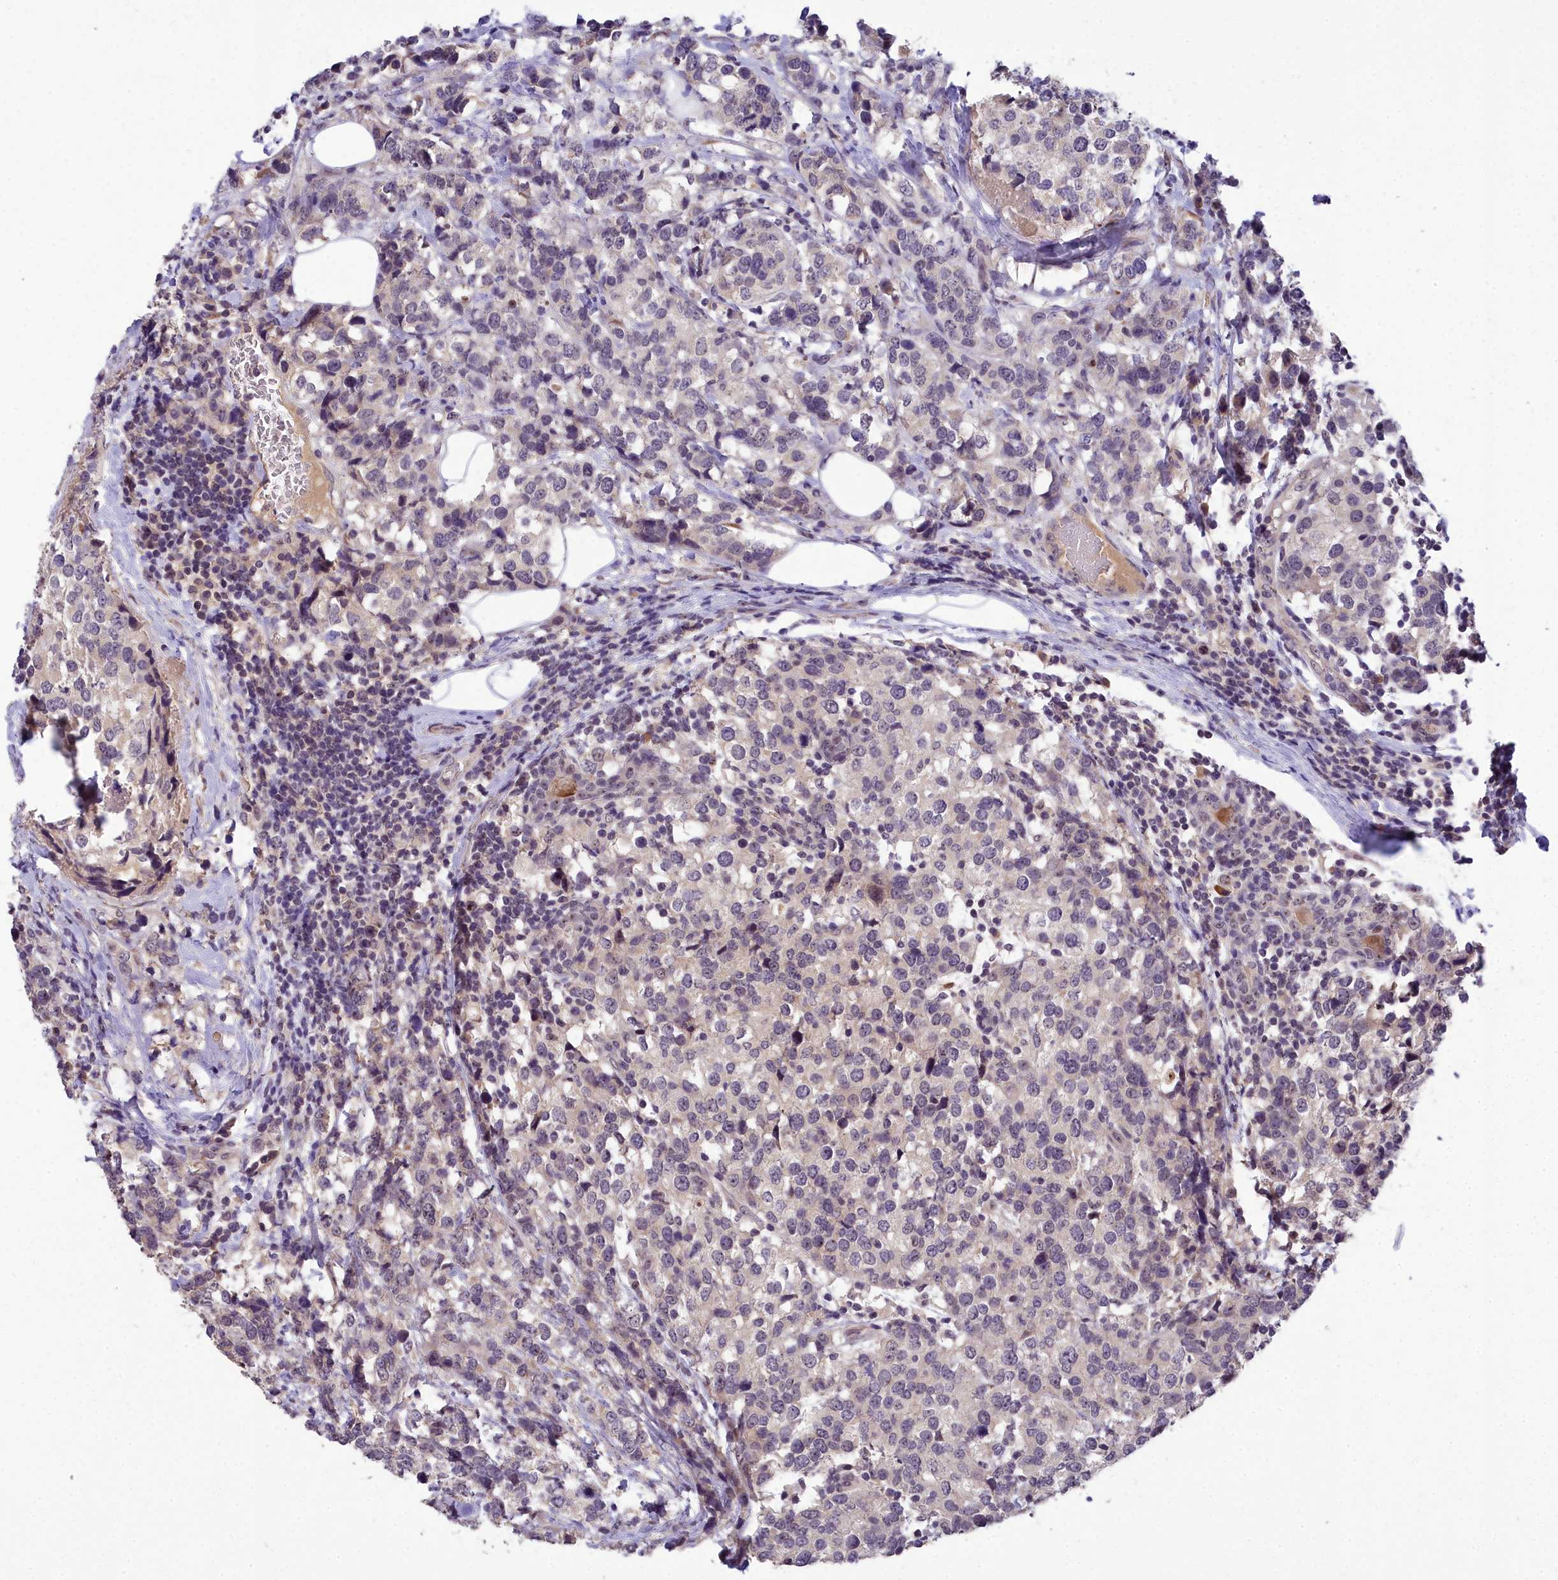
{"staining": {"intensity": "weak", "quantity": "<25%", "location": "cytoplasmic/membranous"}, "tissue": "breast cancer", "cell_type": "Tumor cells", "image_type": "cancer", "snomed": [{"axis": "morphology", "description": "Lobular carcinoma"}, {"axis": "topography", "description": "Breast"}], "caption": "A high-resolution micrograph shows immunohistochemistry (IHC) staining of breast cancer, which demonstrates no significant staining in tumor cells. Nuclei are stained in blue.", "gene": "ZNF333", "patient": {"sex": "female", "age": 59}}